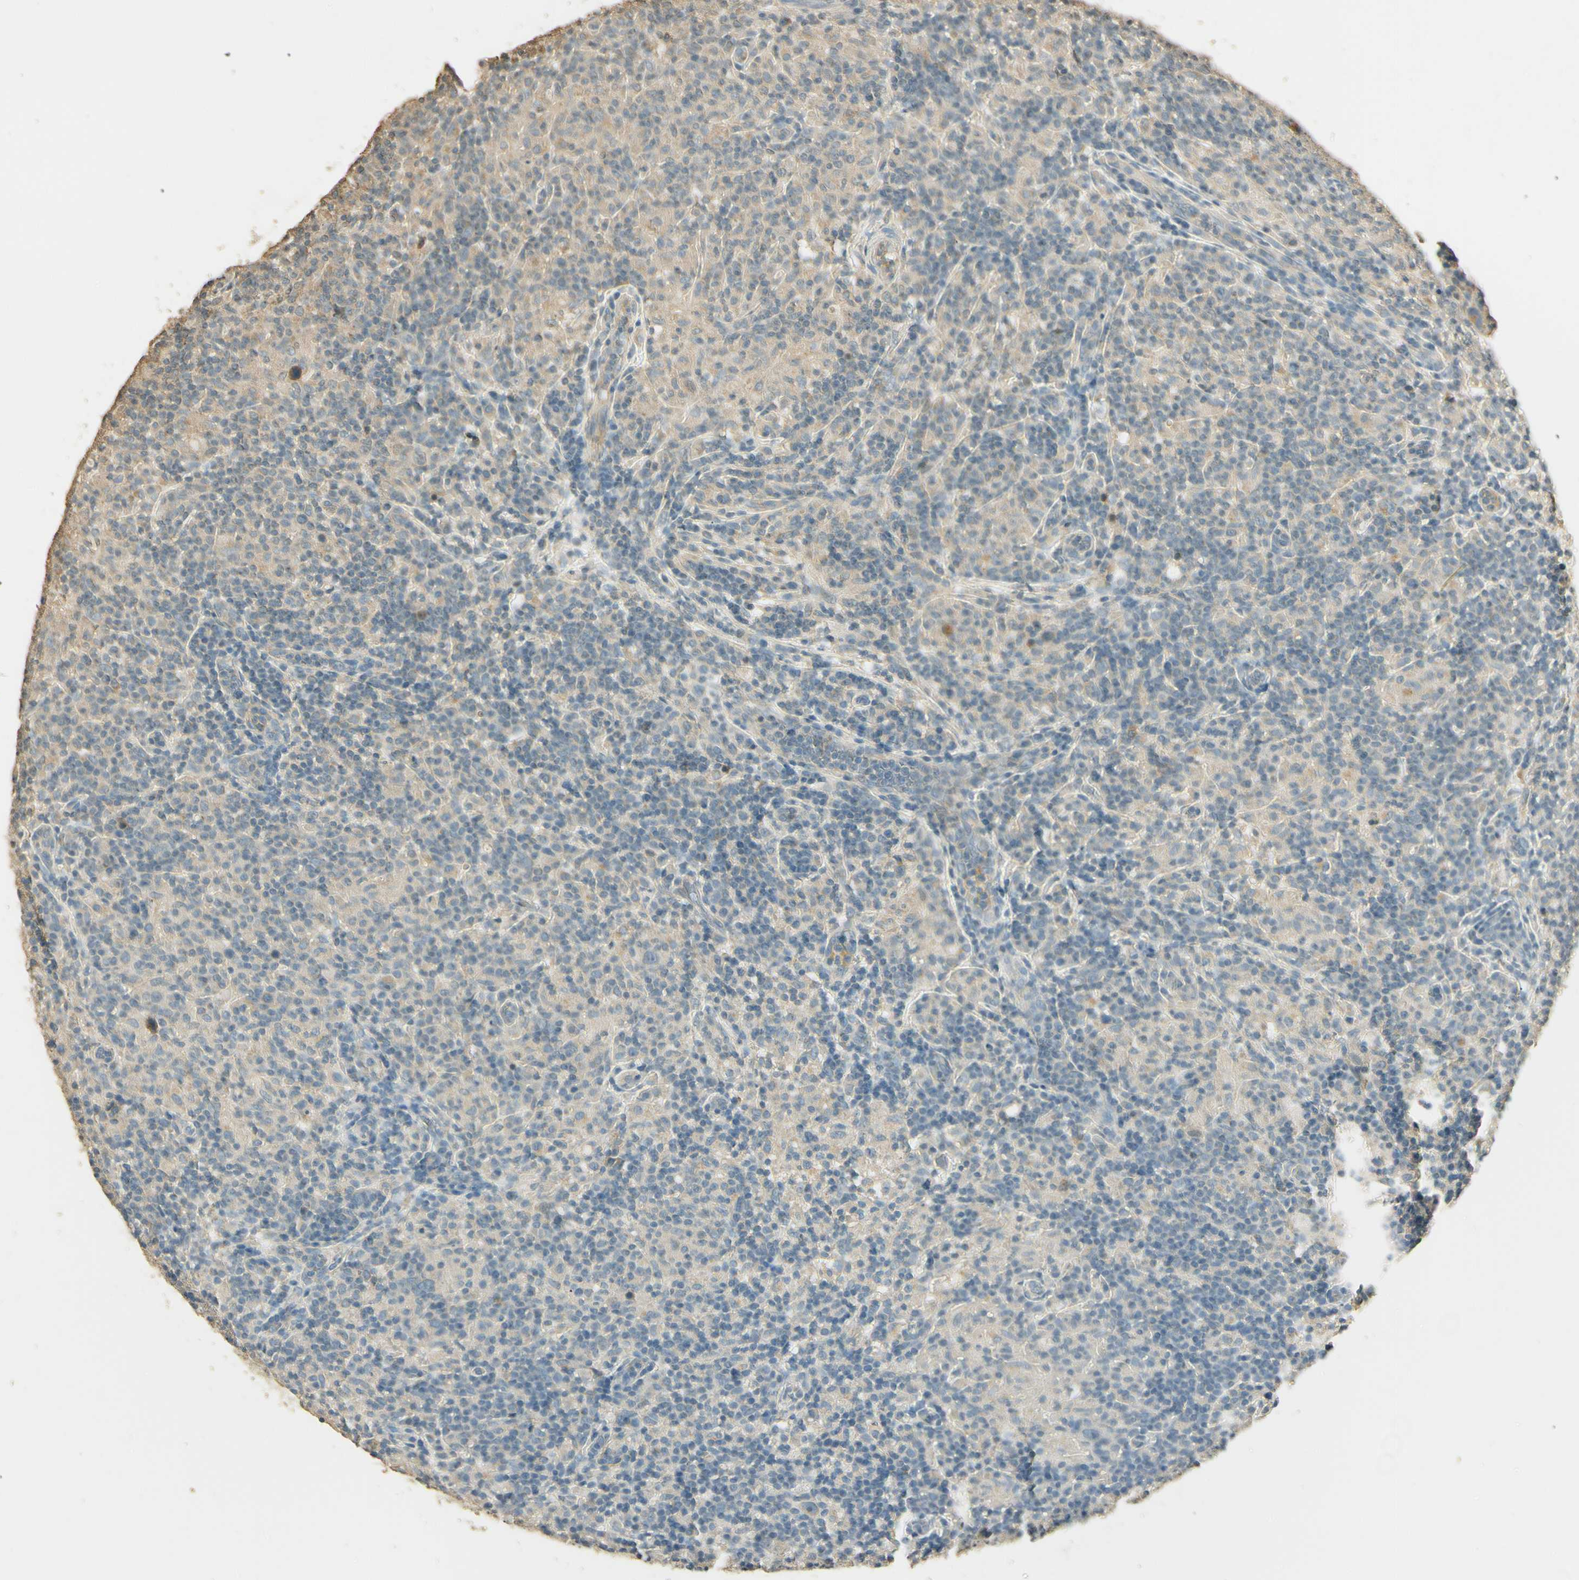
{"staining": {"intensity": "weak", "quantity": "25%-75%", "location": "cytoplasmic/membranous"}, "tissue": "lymphoma", "cell_type": "Tumor cells", "image_type": "cancer", "snomed": [{"axis": "morphology", "description": "Hodgkin's disease, NOS"}, {"axis": "topography", "description": "Lymph node"}], "caption": "IHC of human Hodgkin's disease exhibits low levels of weak cytoplasmic/membranous expression in approximately 25%-75% of tumor cells.", "gene": "UXS1", "patient": {"sex": "male", "age": 70}}